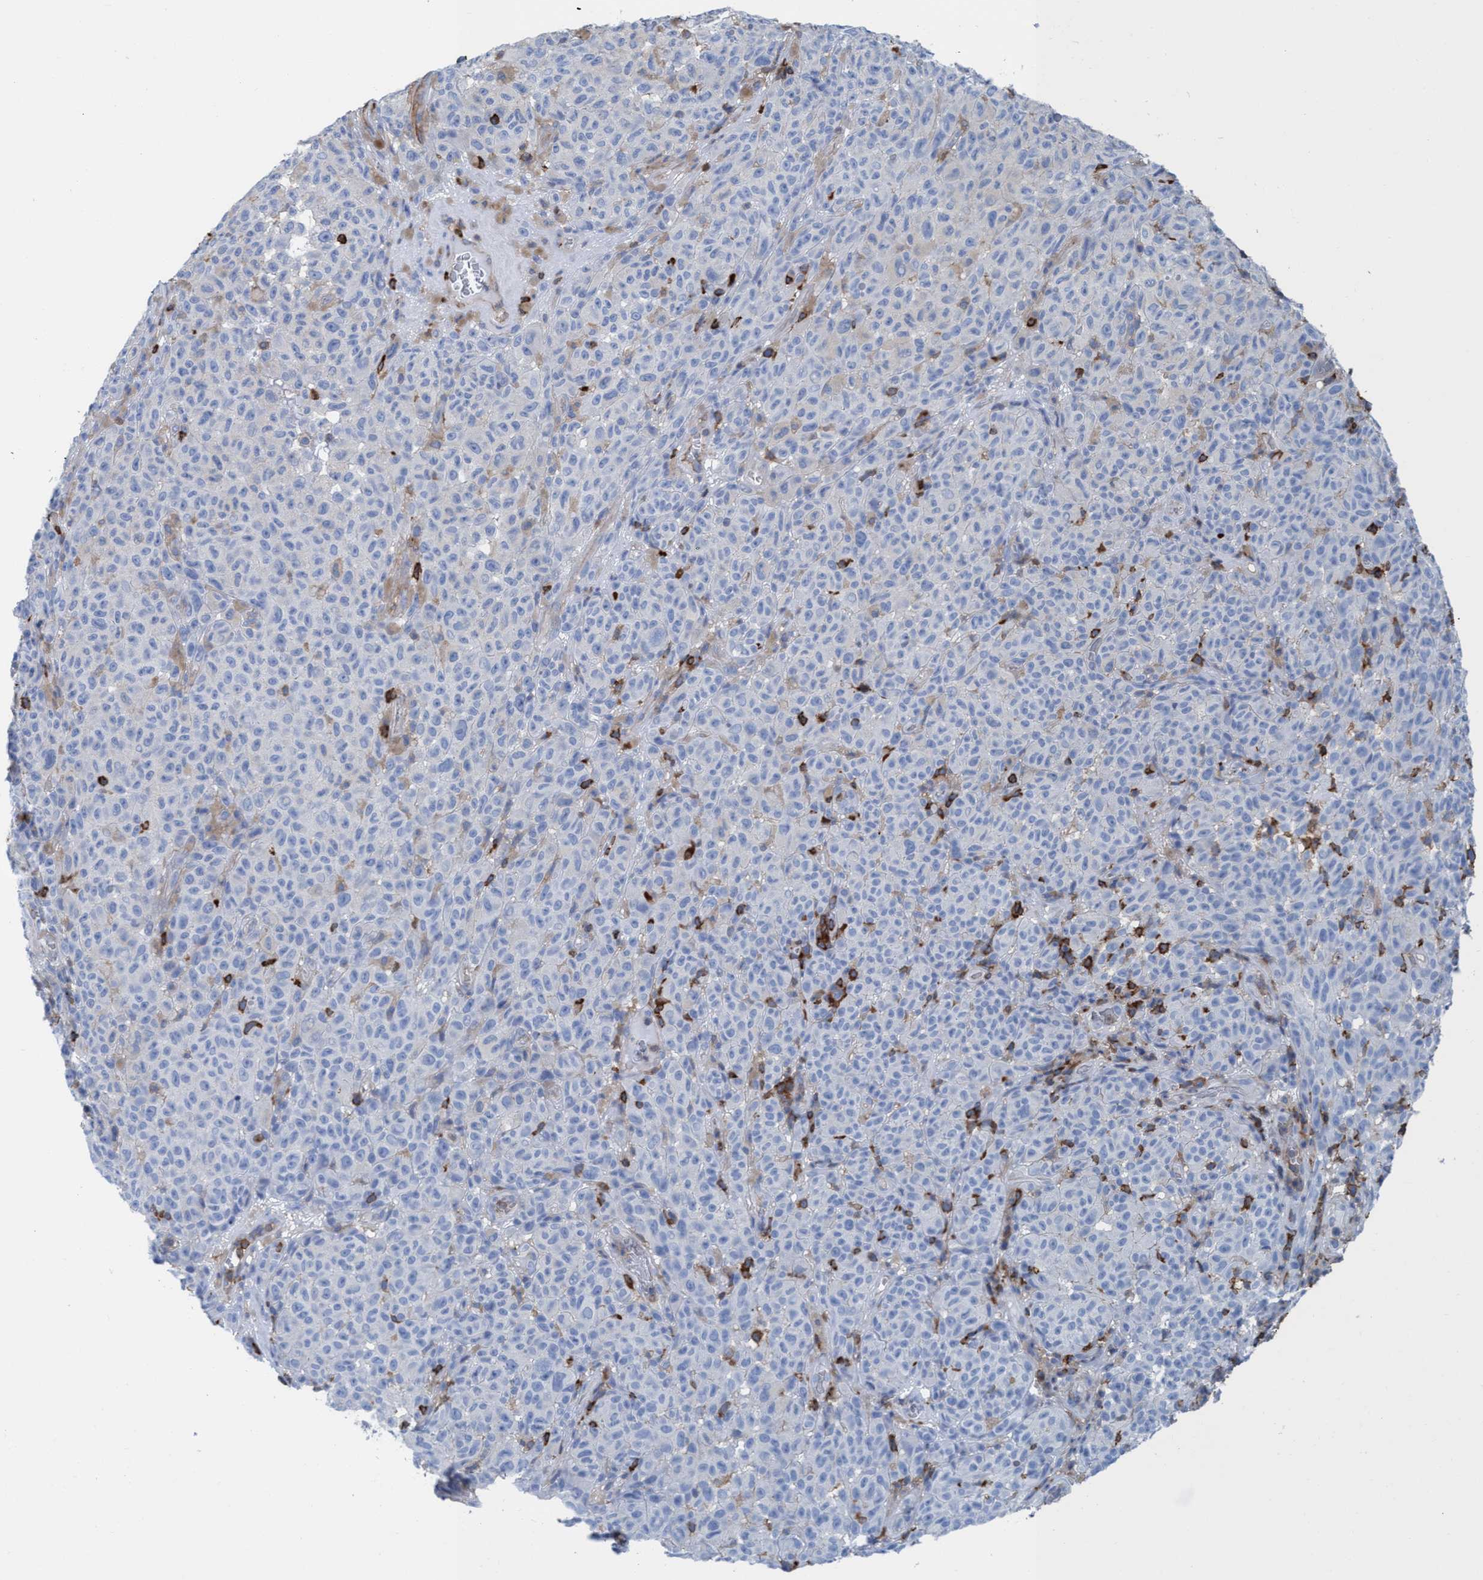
{"staining": {"intensity": "negative", "quantity": "none", "location": "none"}, "tissue": "melanoma", "cell_type": "Tumor cells", "image_type": "cancer", "snomed": [{"axis": "morphology", "description": "Malignant melanoma, NOS"}, {"axis": "topography", "description": "Skin"}], "caption": "Malignant melanoma was stained to show a protein in brown. There is no significant expression in tumor cells.", "gene": "EZR", "patient": {"sex": "female", "age": 82}}